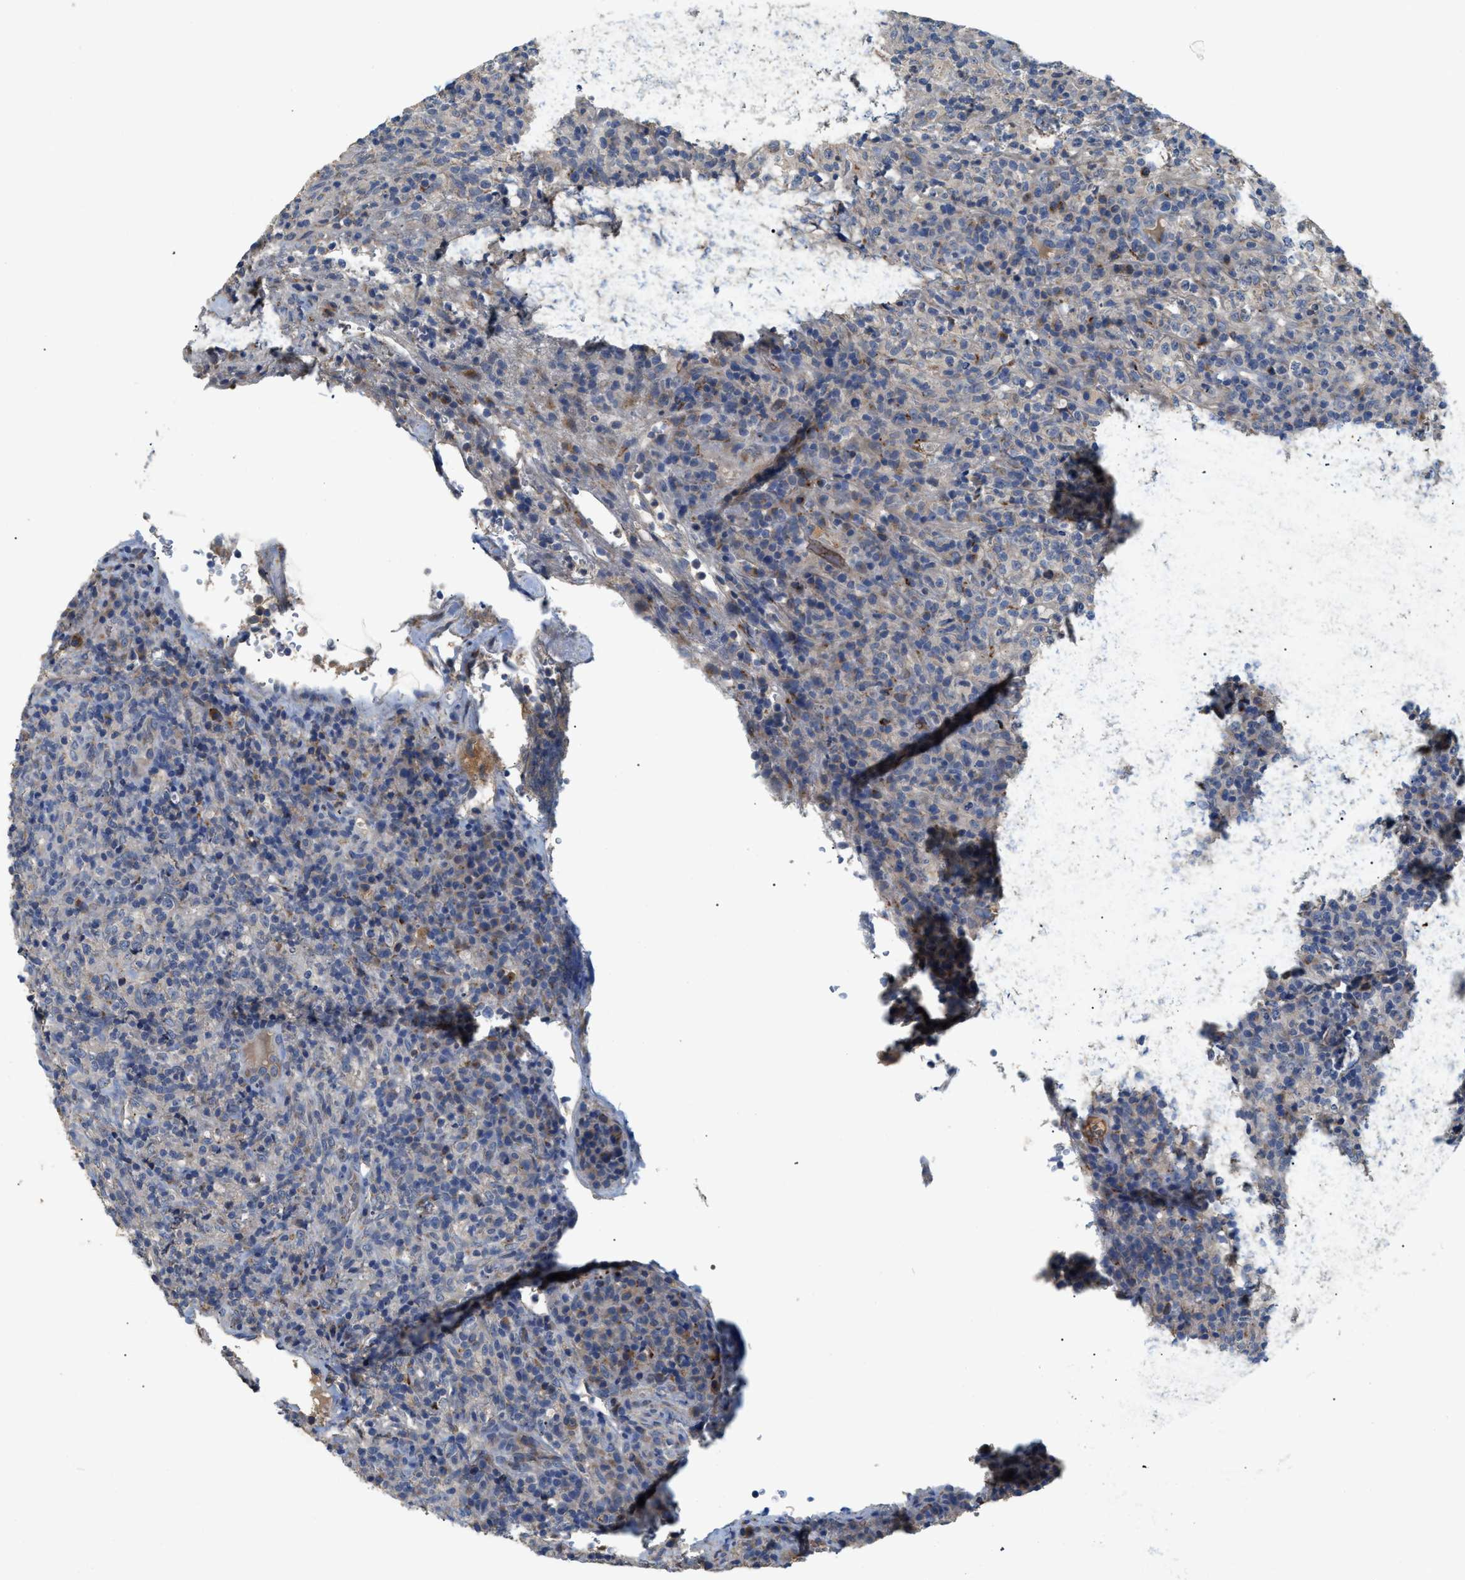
{"staining": {"intensity": "negative", "quantity": "none", "location": "none"}, "tissue": "lymphoma", "cell_type": "Tumor cells", "image_type": "cancer", "snomed": [{"axis": "morphology", "description": "Malignant lymphoma, non-Hodgkin's type, High grade"}, {"axis": "topography", "description": "Lymph node"}], "caption": "This is an immunohistochemistry (IHC) micrograph of lymphoma. There is no staining in tumor cells.", "gene": "SIK2", "patient": {"sex": "female", "age": 76}}